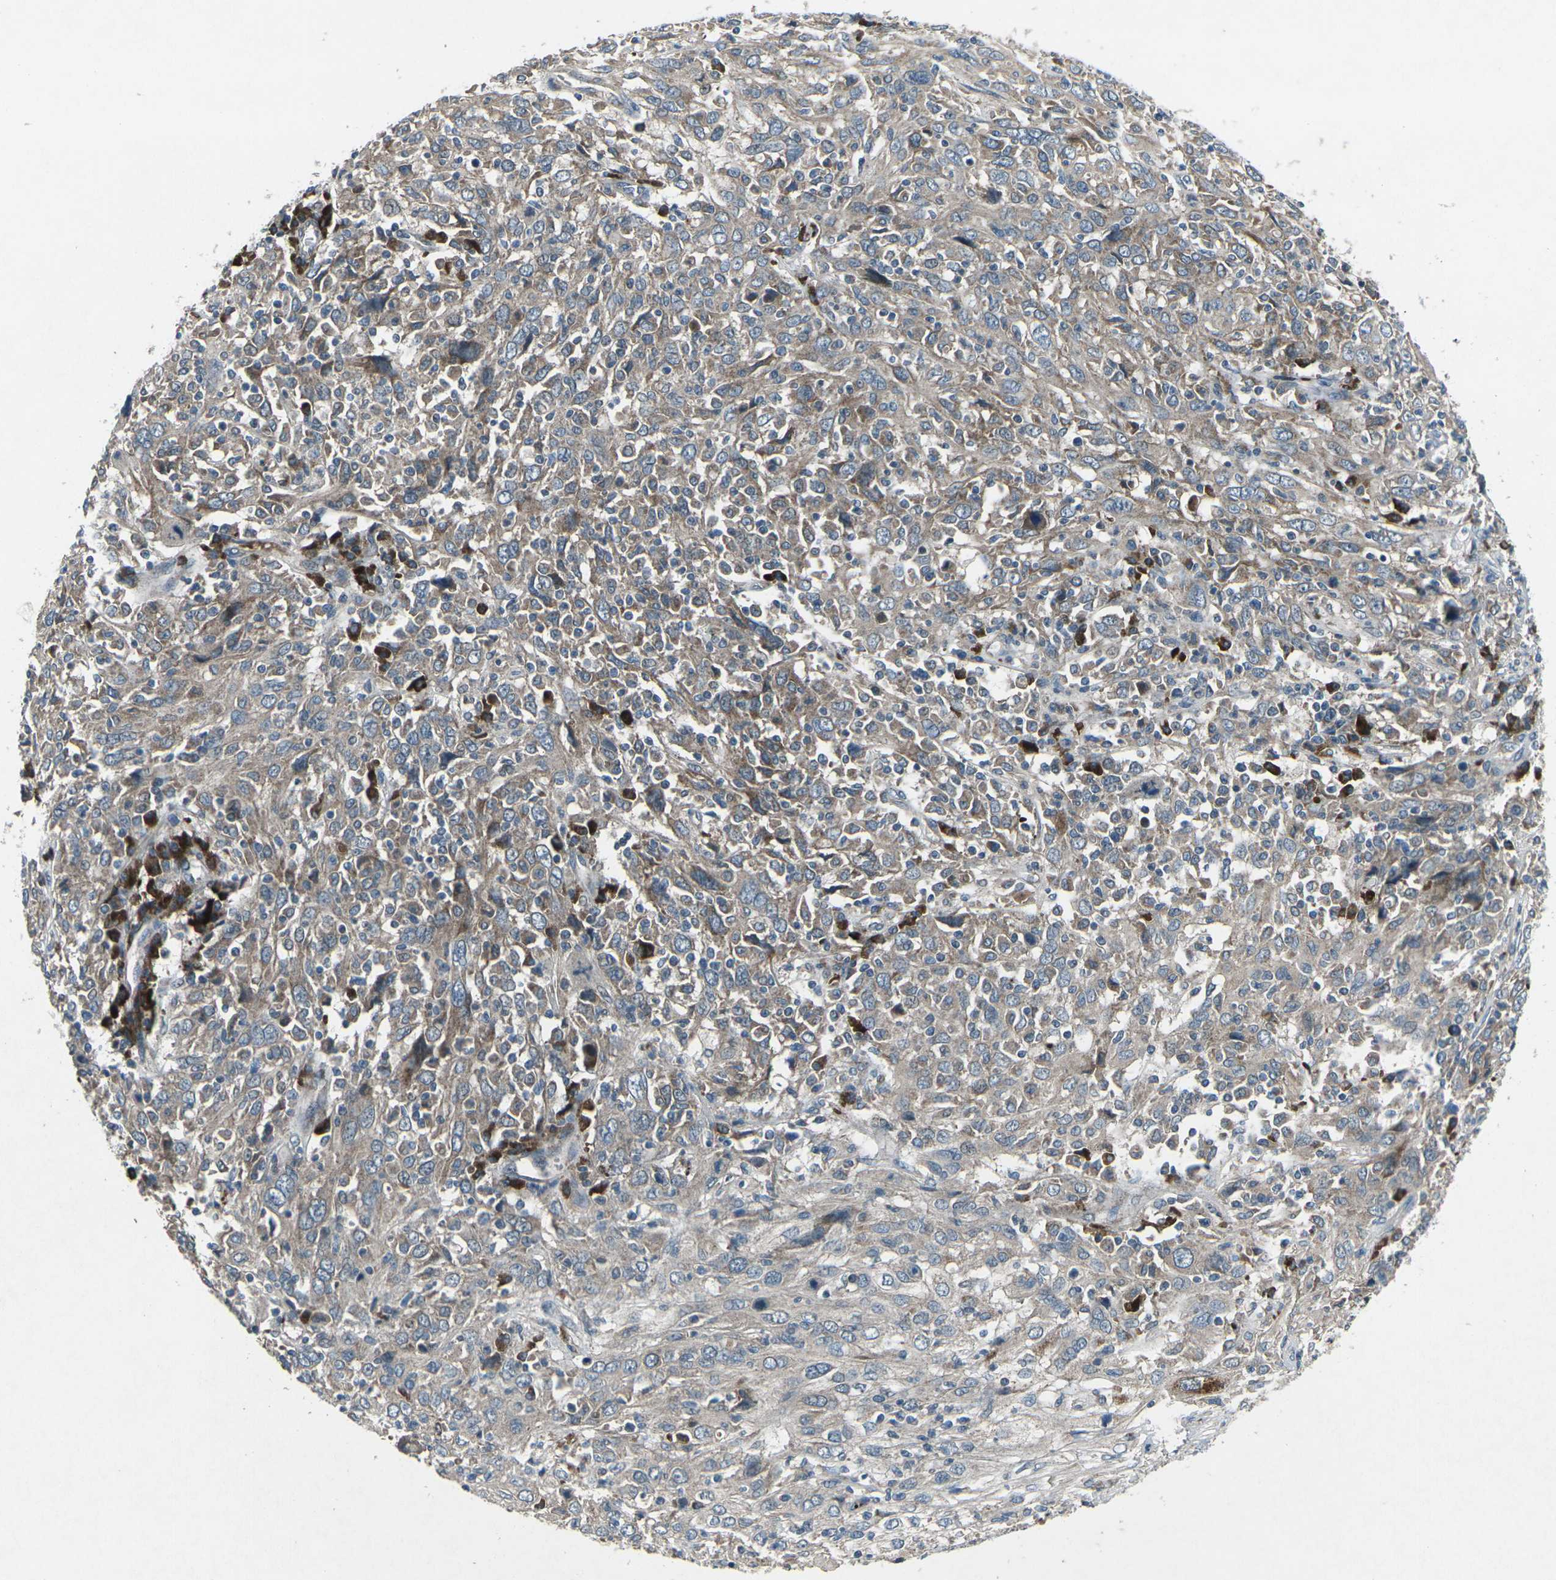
{"staining": {"intensity": "weak", "quantity": ">75%", "location": "cytoplasmic/membranous"}, "tissue": "cervical cancer", "cell_type": "Tumor cells", "image_type": "cancer", "snomed": [{"axis": "morphology", "description": "Squamous cell carcinoma, NOS"}, {"axis": "topography", "description": "Cervix"}], "caption": "Protein expression analysis of human cervical cancer reveals weak cytoplasmic/membranous expression in approximately >75% of tumor cells.", "gene": "CDK16", "patient": {"sex": "female", "age": 46}}